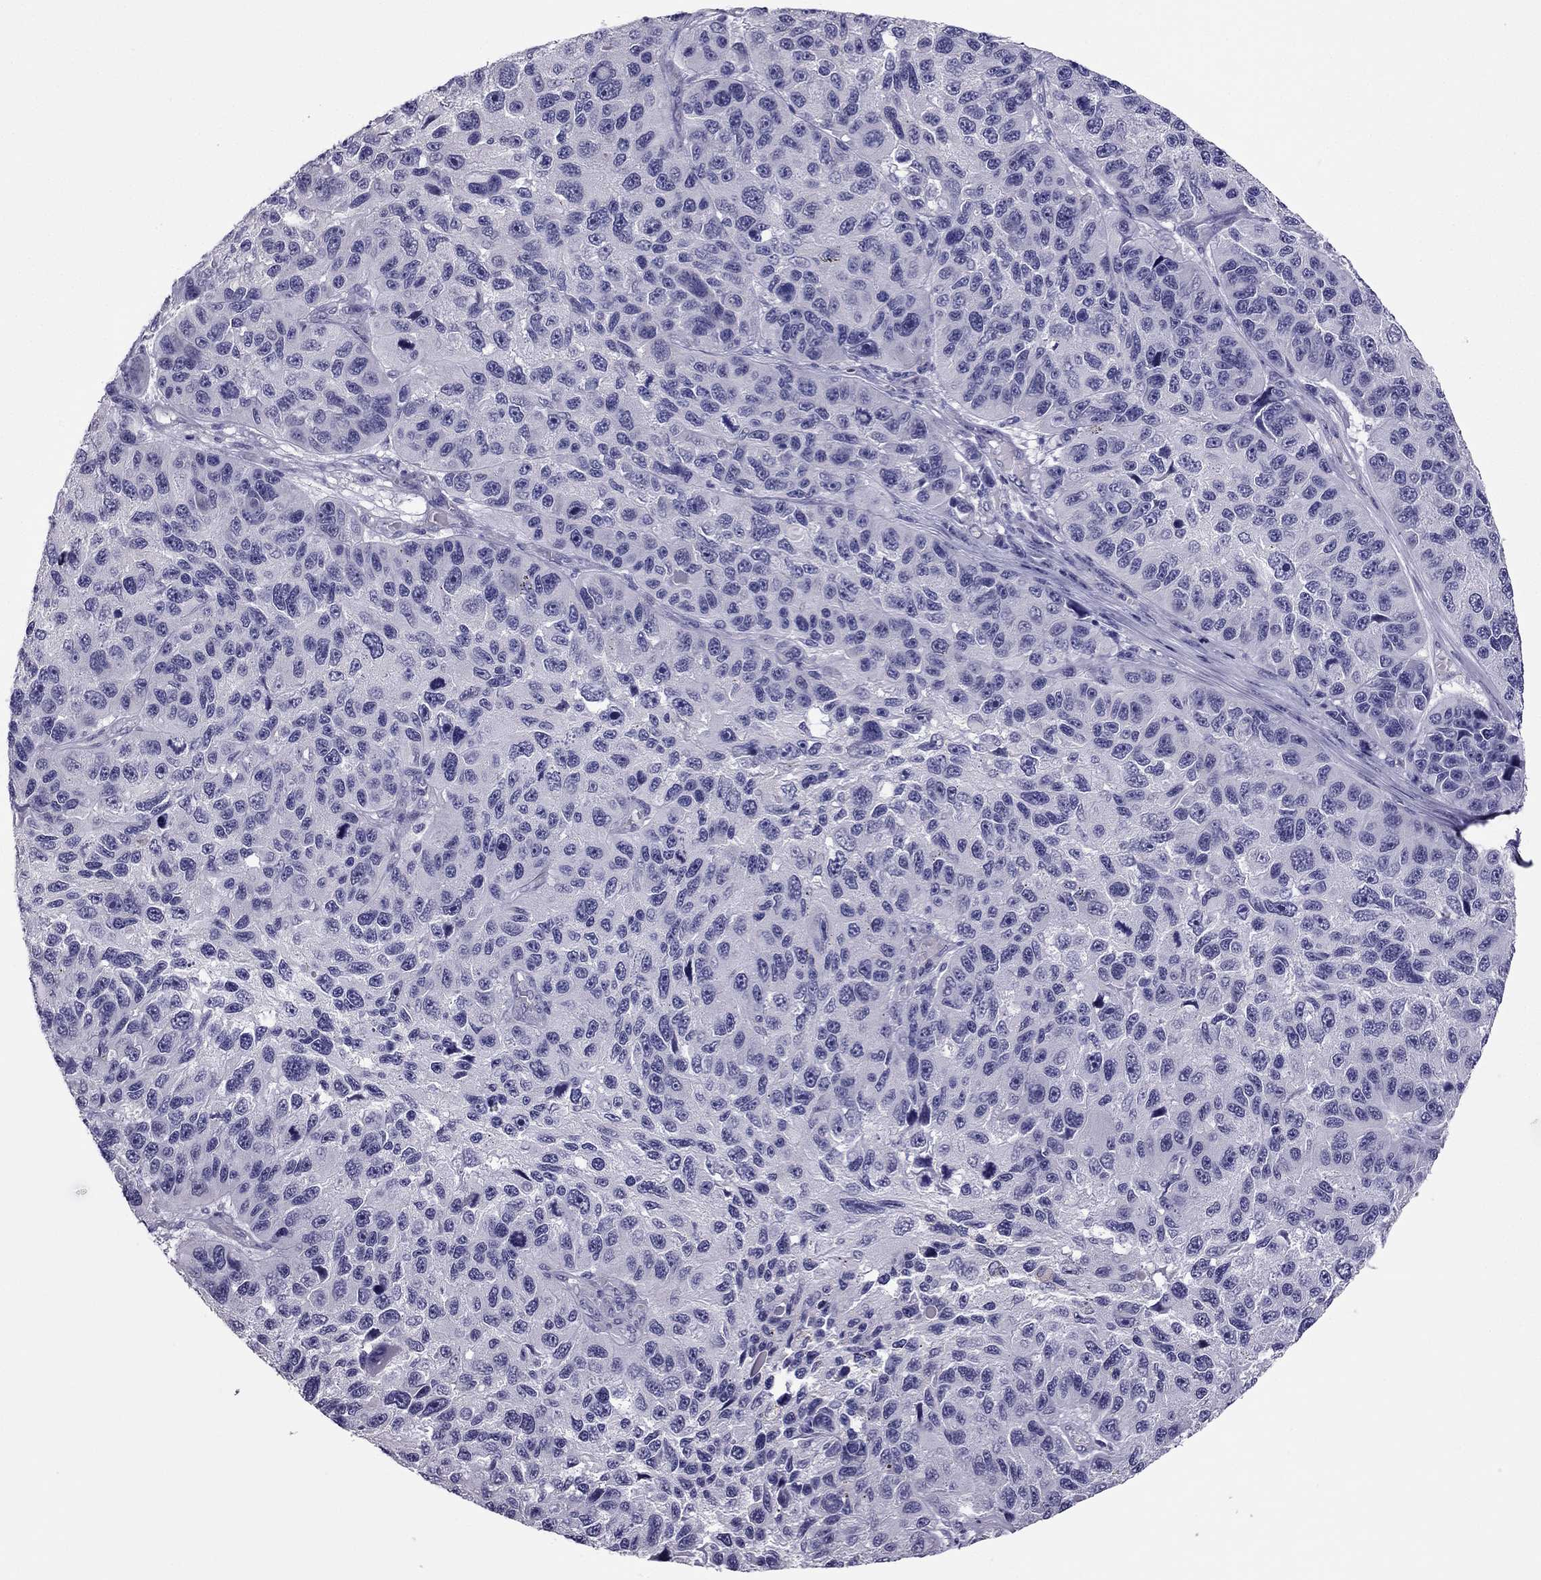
{"staining": {"intensity": "negative", "quantity": "none", "location": "none"}, "tissue": "melanoma", "cell_type": "Tumor cells", "image_type": "cancer", "snomed": [{"axis": "morphology", "description": "Malignant melanoma, NOS"}, {"axis": "topography", "description": "Skin"}], "caption": "A histopathology image of malignant melanoma stained for a protein shows no brown staining in tumor cells.", "gene": "PDE6A", "patient": {"sex": "male", "age": 53}}